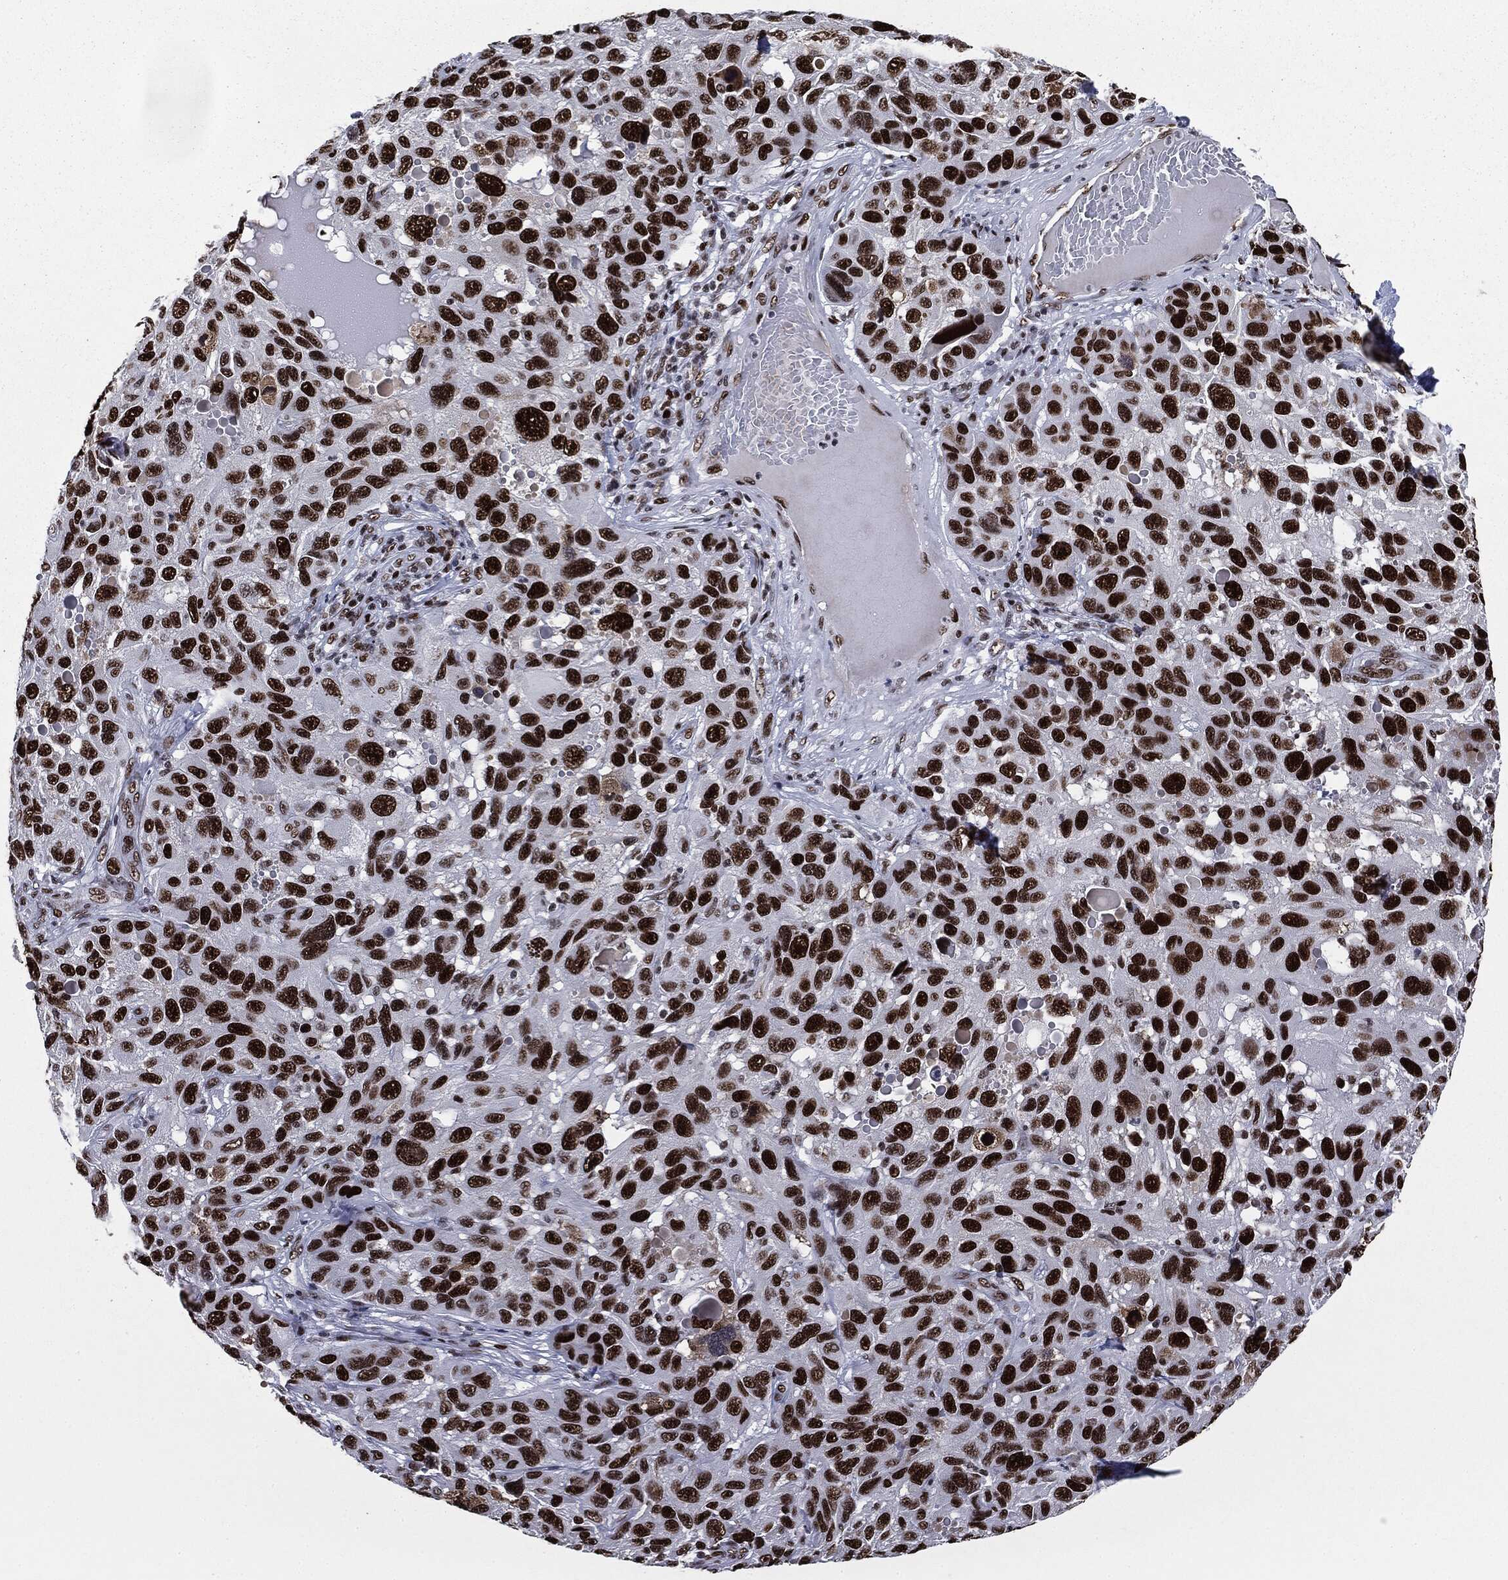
{"staining": {"intensity": "strong", "quantity": ">75%", "location": "nuclear"}, "tissue": "melanoma", "cell_type": "Tumor cells", "image_type": "cancer", "snomed": [{"axis": "morphology", "description": "Malignant melanoma, NOS"}, {"axis": "topography", "description": "Skin"}], "caption": "Immunohistochemical staining of human malignant melanoma exhibits high levels of strong nuclear protein staining in approximately >75% of tumor cells. Immunohistochemistry (ihc) stains the protein in brown and the nuclei are stained blue.", "gene": "MSH2", "patient": {"sex": "male", "age": 53}}